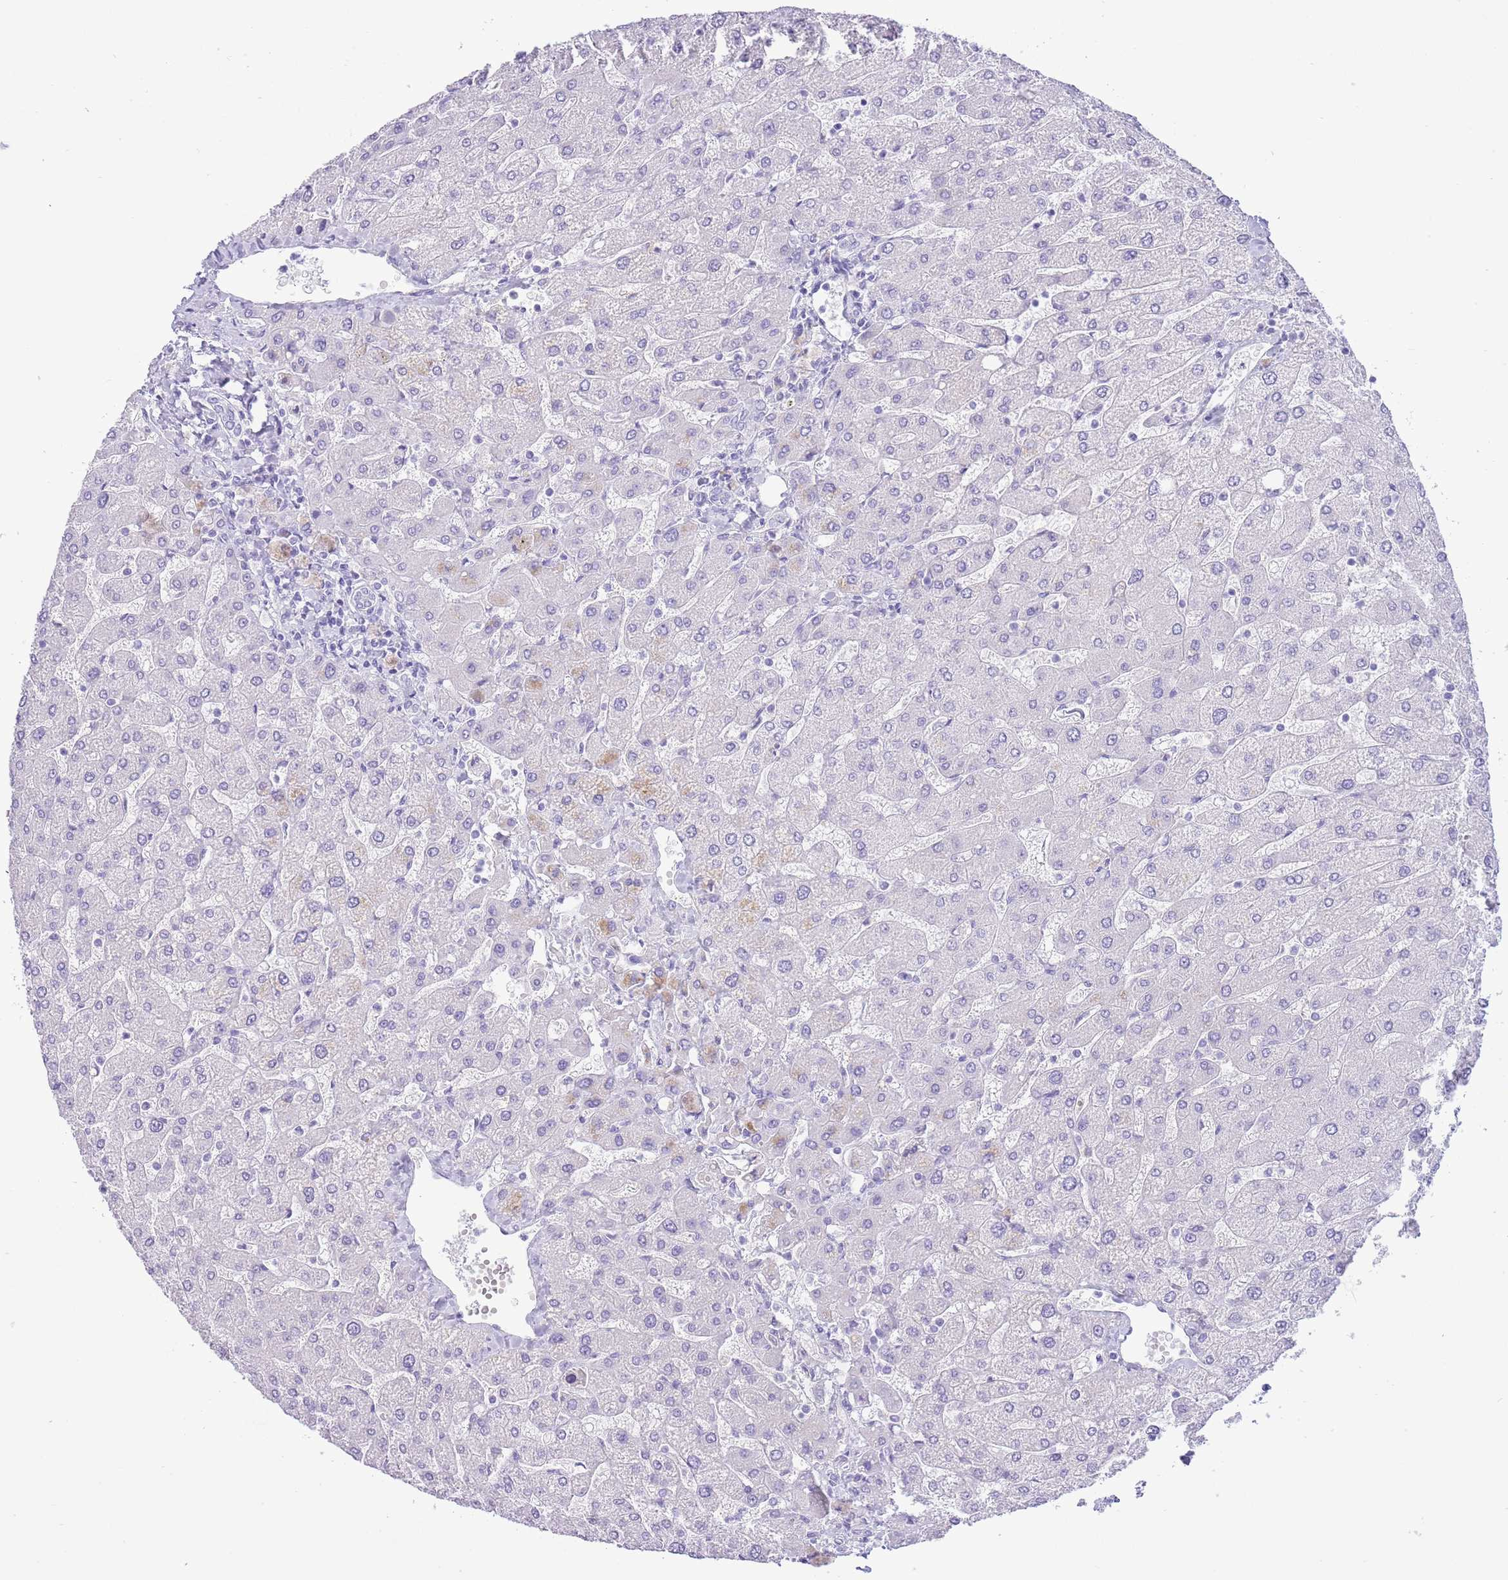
{"staining": {"intensity": "negative", "quantity": "none", "location": "none"}, "tissue": "liver", "cell_type": "Cholangiocytes", "image_type": "normal", "snomed": [{"axis": "morphology", "description": "Normal tissue, NOS"}, {"axis": "topography", "description": "Liver"}], "caption": "The micrograph displays no significant staining in cholangiocytes of liver. (Stains: DAB IHC with hematoxylin counter stain, Microscopy: brightfield microscopy at high magnification).", "gene": "ZC4H2", "patient": {"sex": "male", "age": 55}}